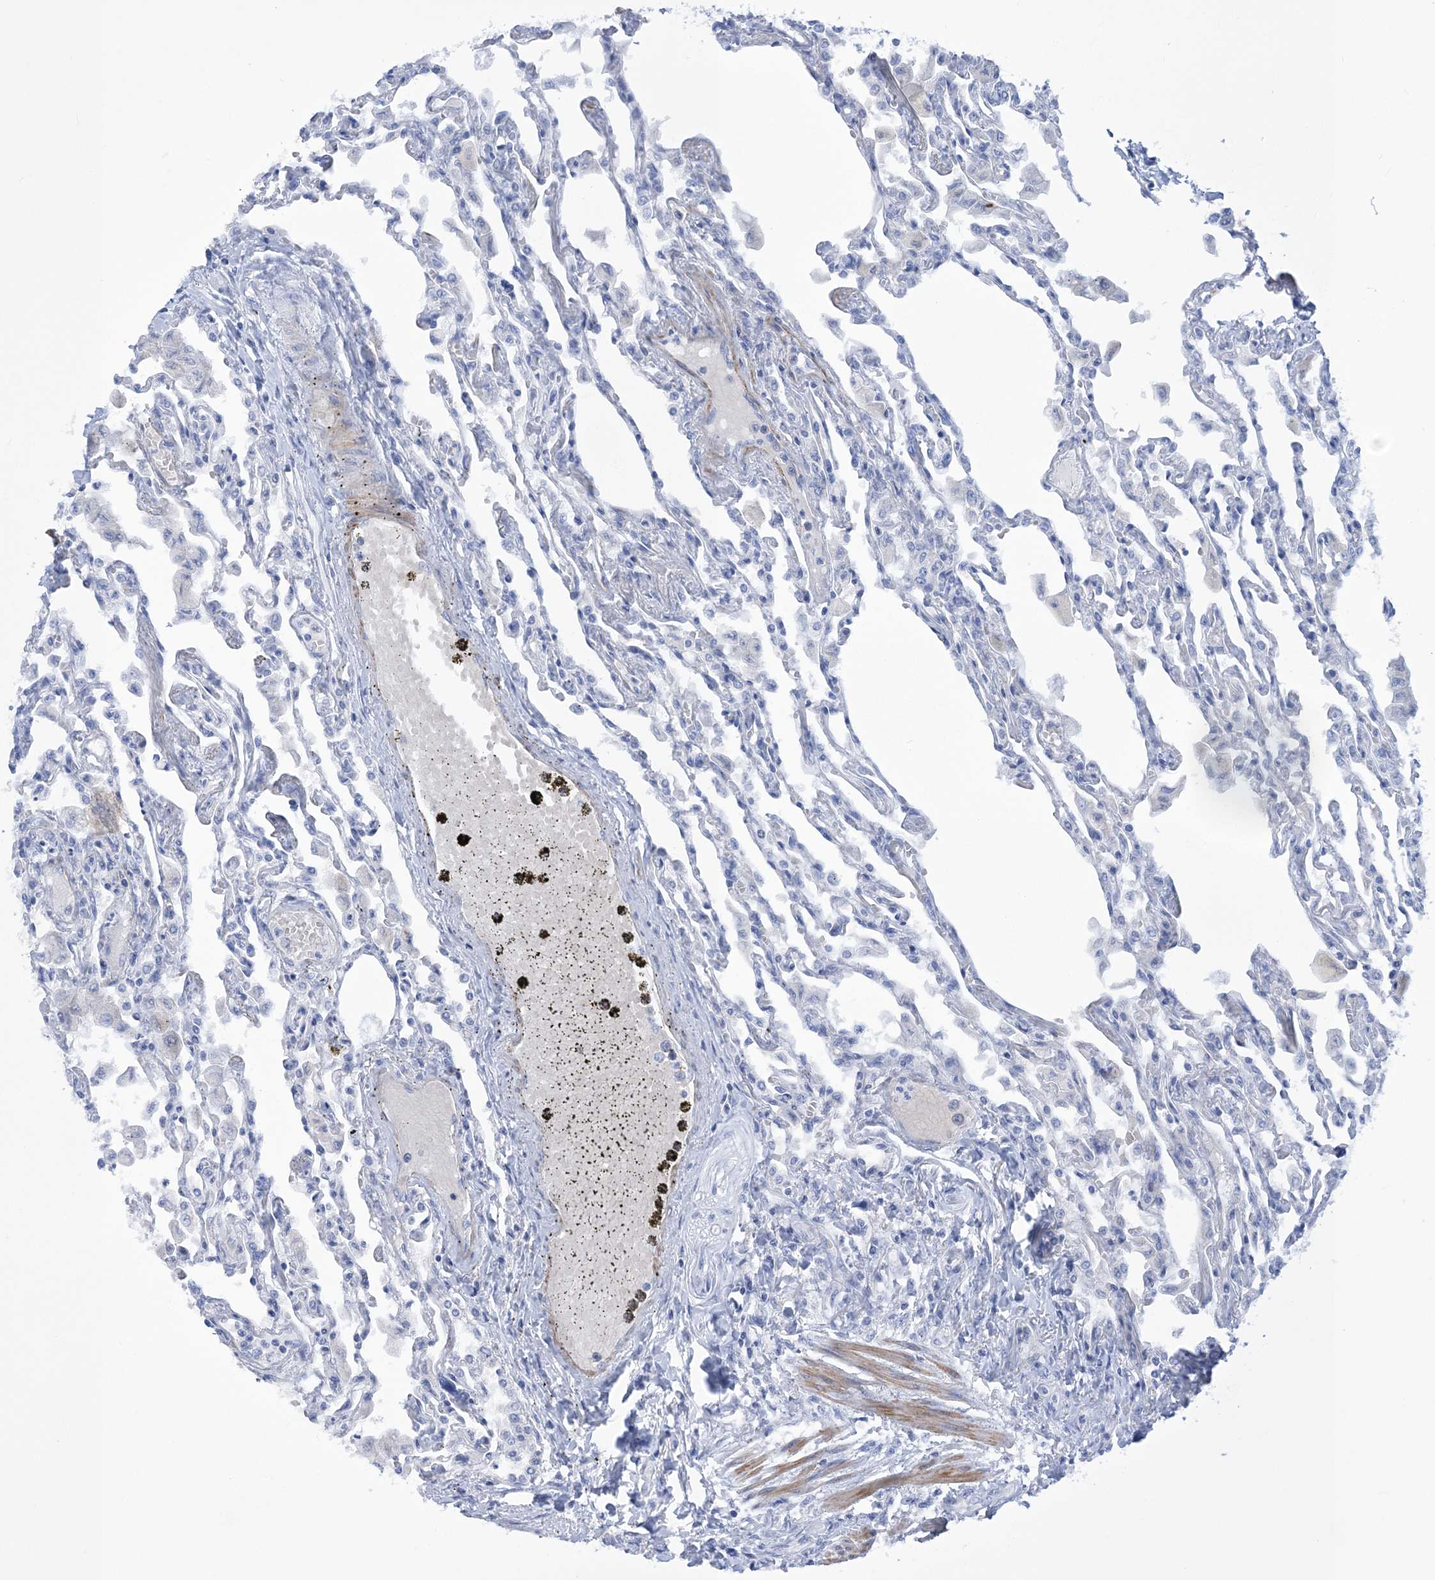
{"staining": {"intensity": "negative", "quantity": "none", "location": "none"}, "tissue": "lung", "cell_type": "Alveolar cells", "image_type": "normal", "snomed": [{"axis": "morphology", "description": "Normal tissue, NOS"}, {"axis": "topography", "description": "Bronchus"}, {"axis": "topography", "description": "Lung"}], "caption": "An IHC micrograph of normal lung is shown. There is no staining in alveolar cells of lung.", "gene": "WDR74", "patient": {"sex": "female", "age": 49}}